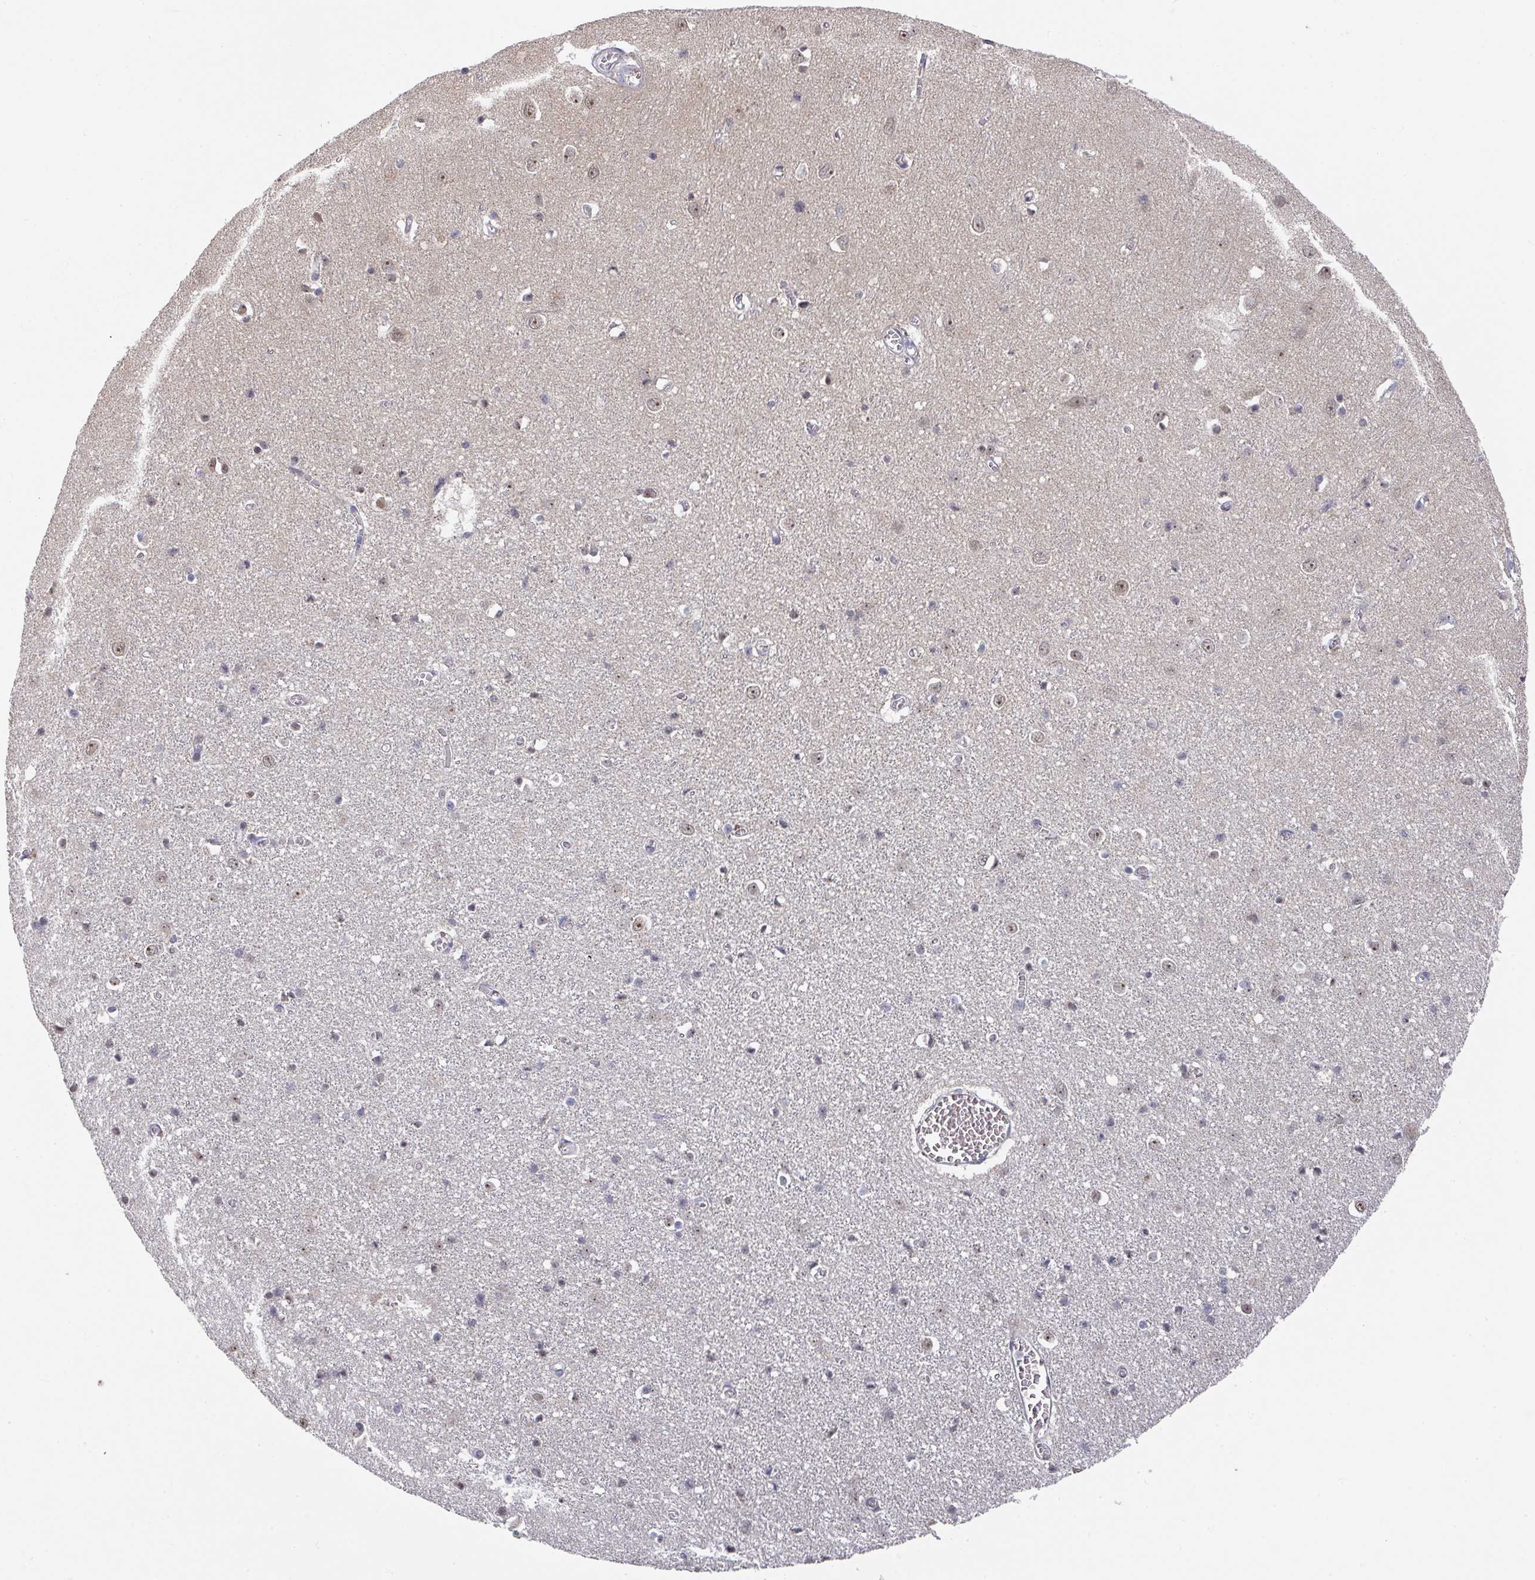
{"staining": {"intensity": "negative", "quantity": "none", "location": "none"}, "tissue": "cerebral cortex", "cell_type": "Endothelial cells", "image_type": "normal", "snomed": [{"axis": "morphology", "description": "Normal tissue, NOS"}, {"axis": "topography", "description": "Cerebral cortex"}], "caption": "An IHC micrograph of benign cerebral cortex is shown. There is no staining in endothelial cells of cerebral cortex. (DAB (3,3'-diaminobenzidine) IHC with hematoxylin counter stain).", "gene": "ZNF654", "patient": {"sex": "female", "age": 64}}